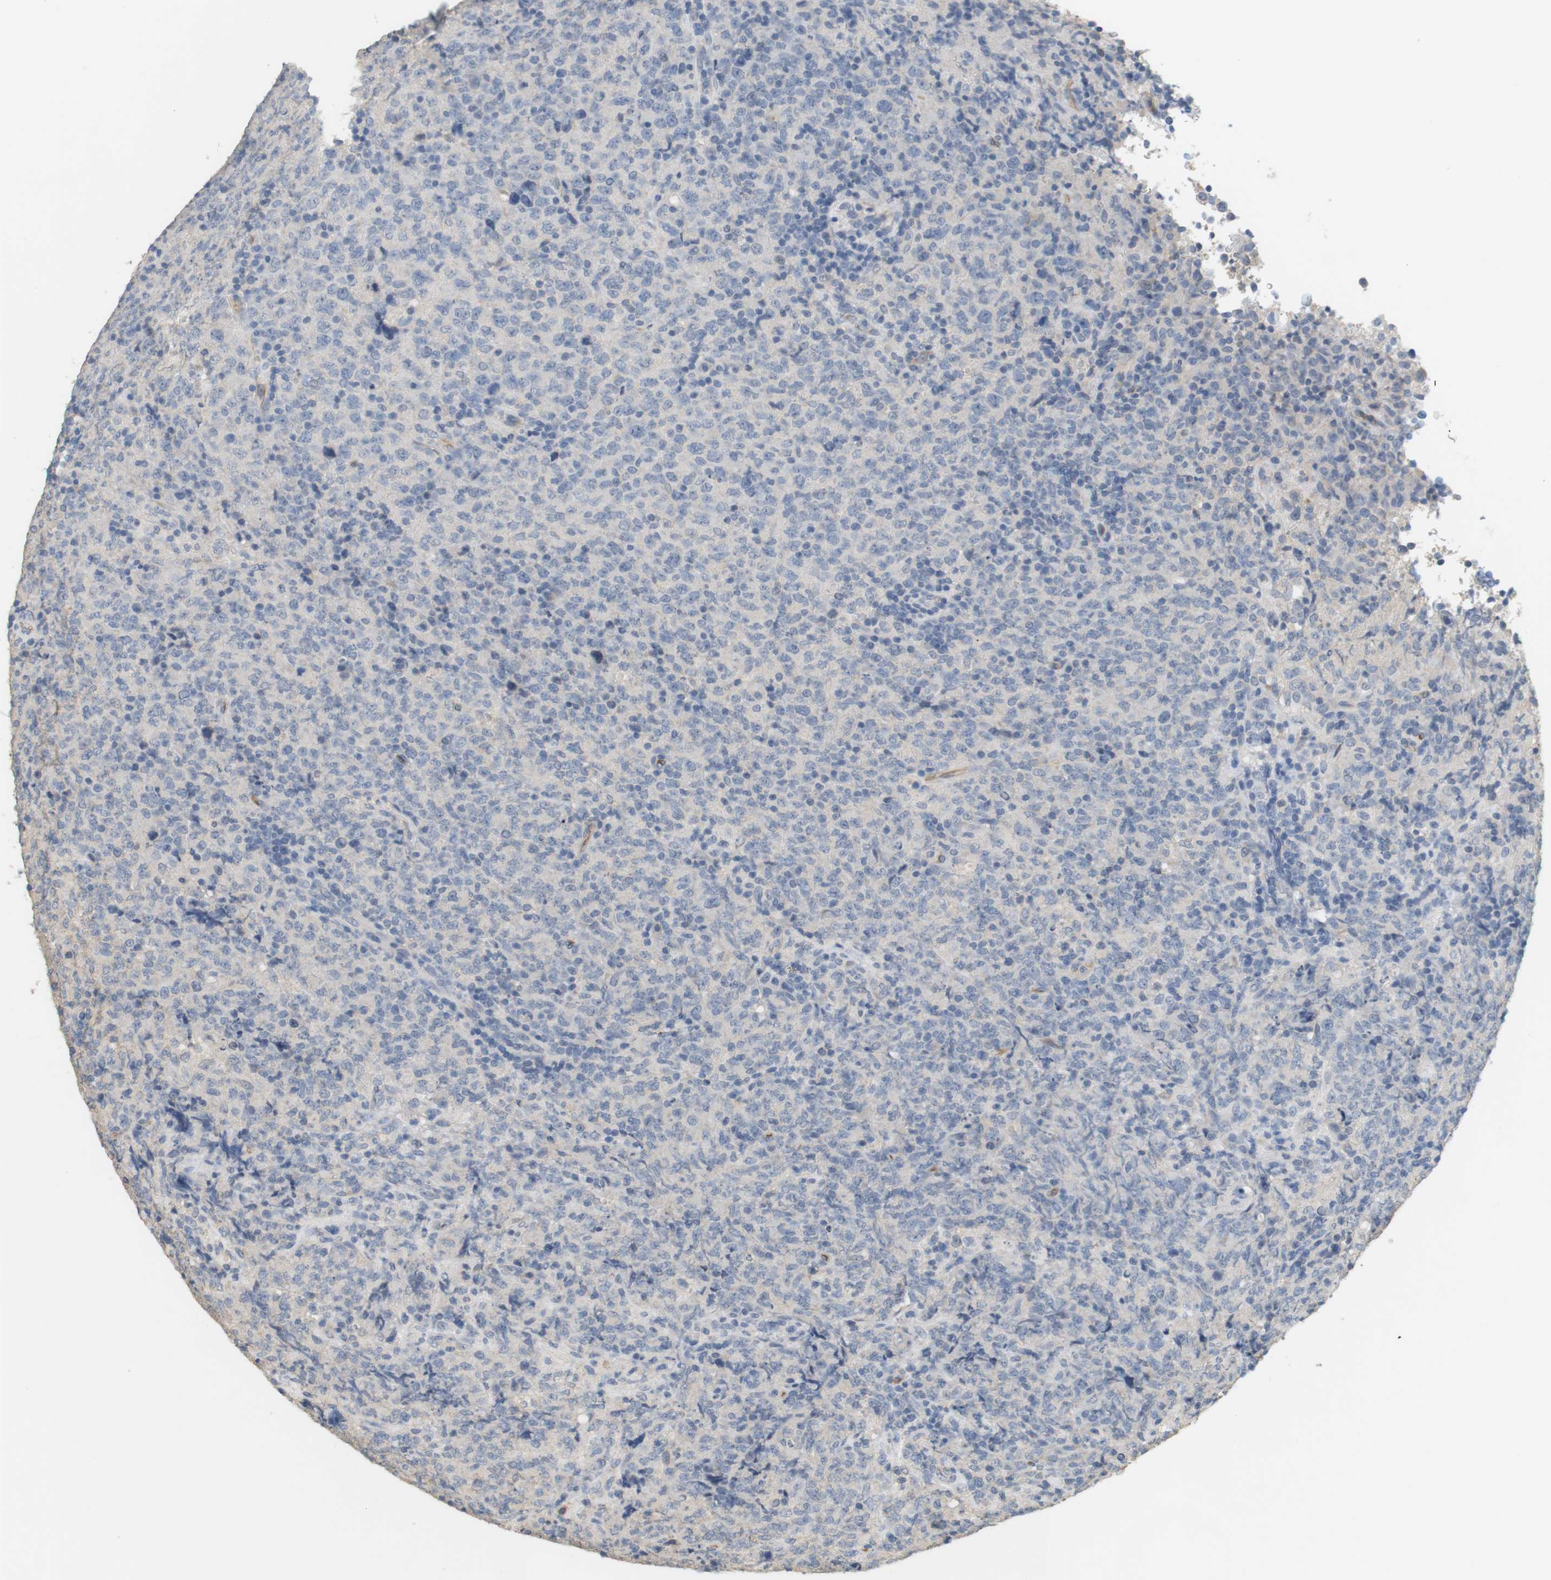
{"staining": {"intensity": "negative", "quantity": "none", "location": "none"}, "tissue": "lymphoma", "cell_type": "Tumor cells", "image_type": "cancer", "snomed": [{"axis": "morphology", "description": "Malignant lymphoma, non-Hodgkin's type, High grade"}, {"axis": "topography", "description": "Tonsil"}], "caption": "A high-resolution photomicrograph shows immunohistochemistry staining of high-grade malignant lymphoma, non-Hodgkin's type, which reveals no significant expression in tumor cells.", "gene": "OSR1", "patient": {"sex": "female", "age": 36}}